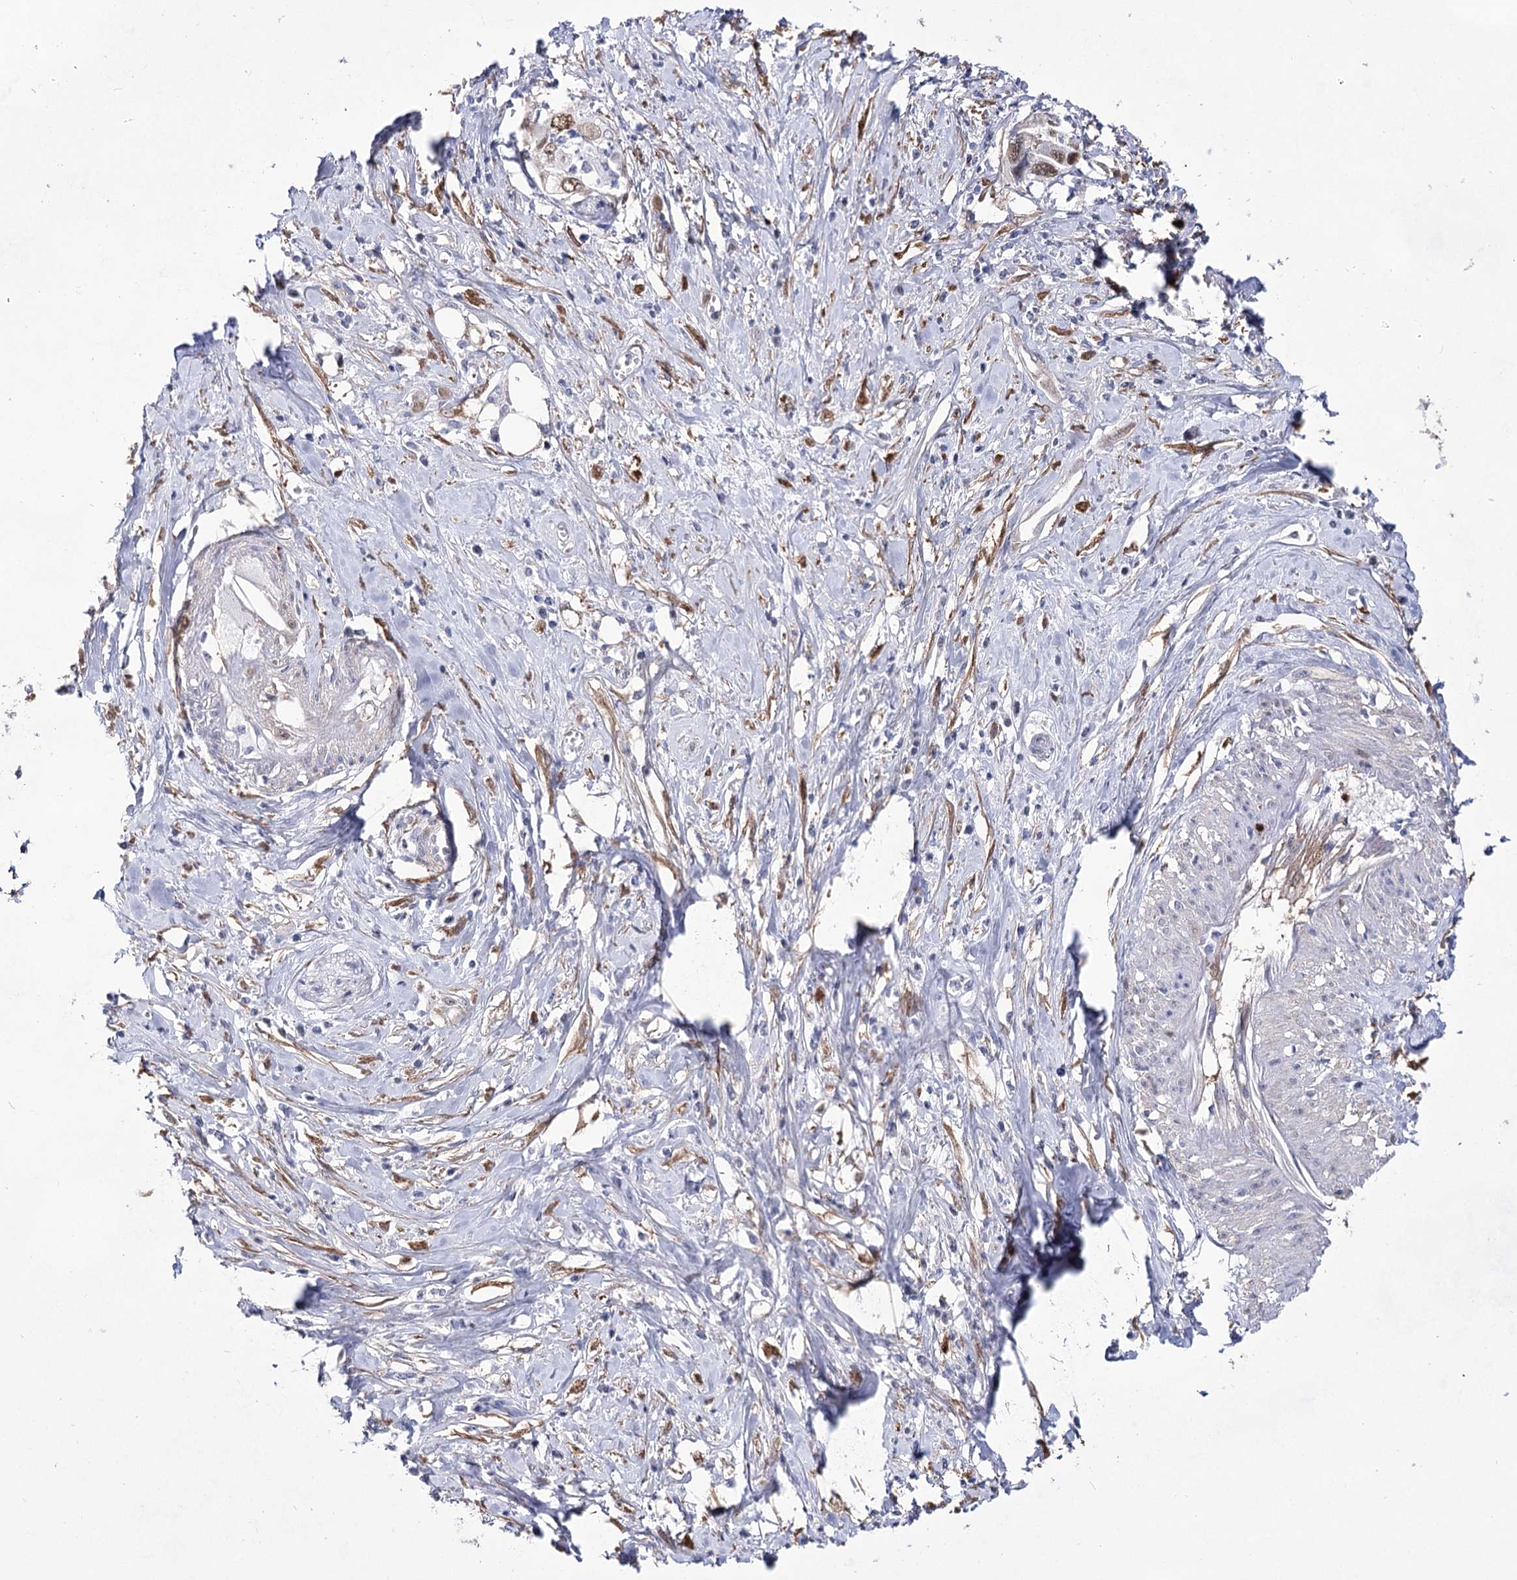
{"staining": {"intensity": "moderate", "quantity": "<25%", "location": "nuclear"}, "tissue": "cervical cancer", "cell_type": "Tumor cells", "image_type": "cancer", "snomed": [{"axis": "morphology", "description": "Squamous cell carcinoma, NOS"}, {"axis": "topography", "description": "Cervix"}], "caption": "DAB (3,3'-diaminobenzidine) immunohistochemical staining of human squamous cell carcinoma (cervical) displays moderate nuclear protein positivity in about <25% of tumor cells.", "gene": "UGDH", "patient": {"sex": "female", "age": 31}}